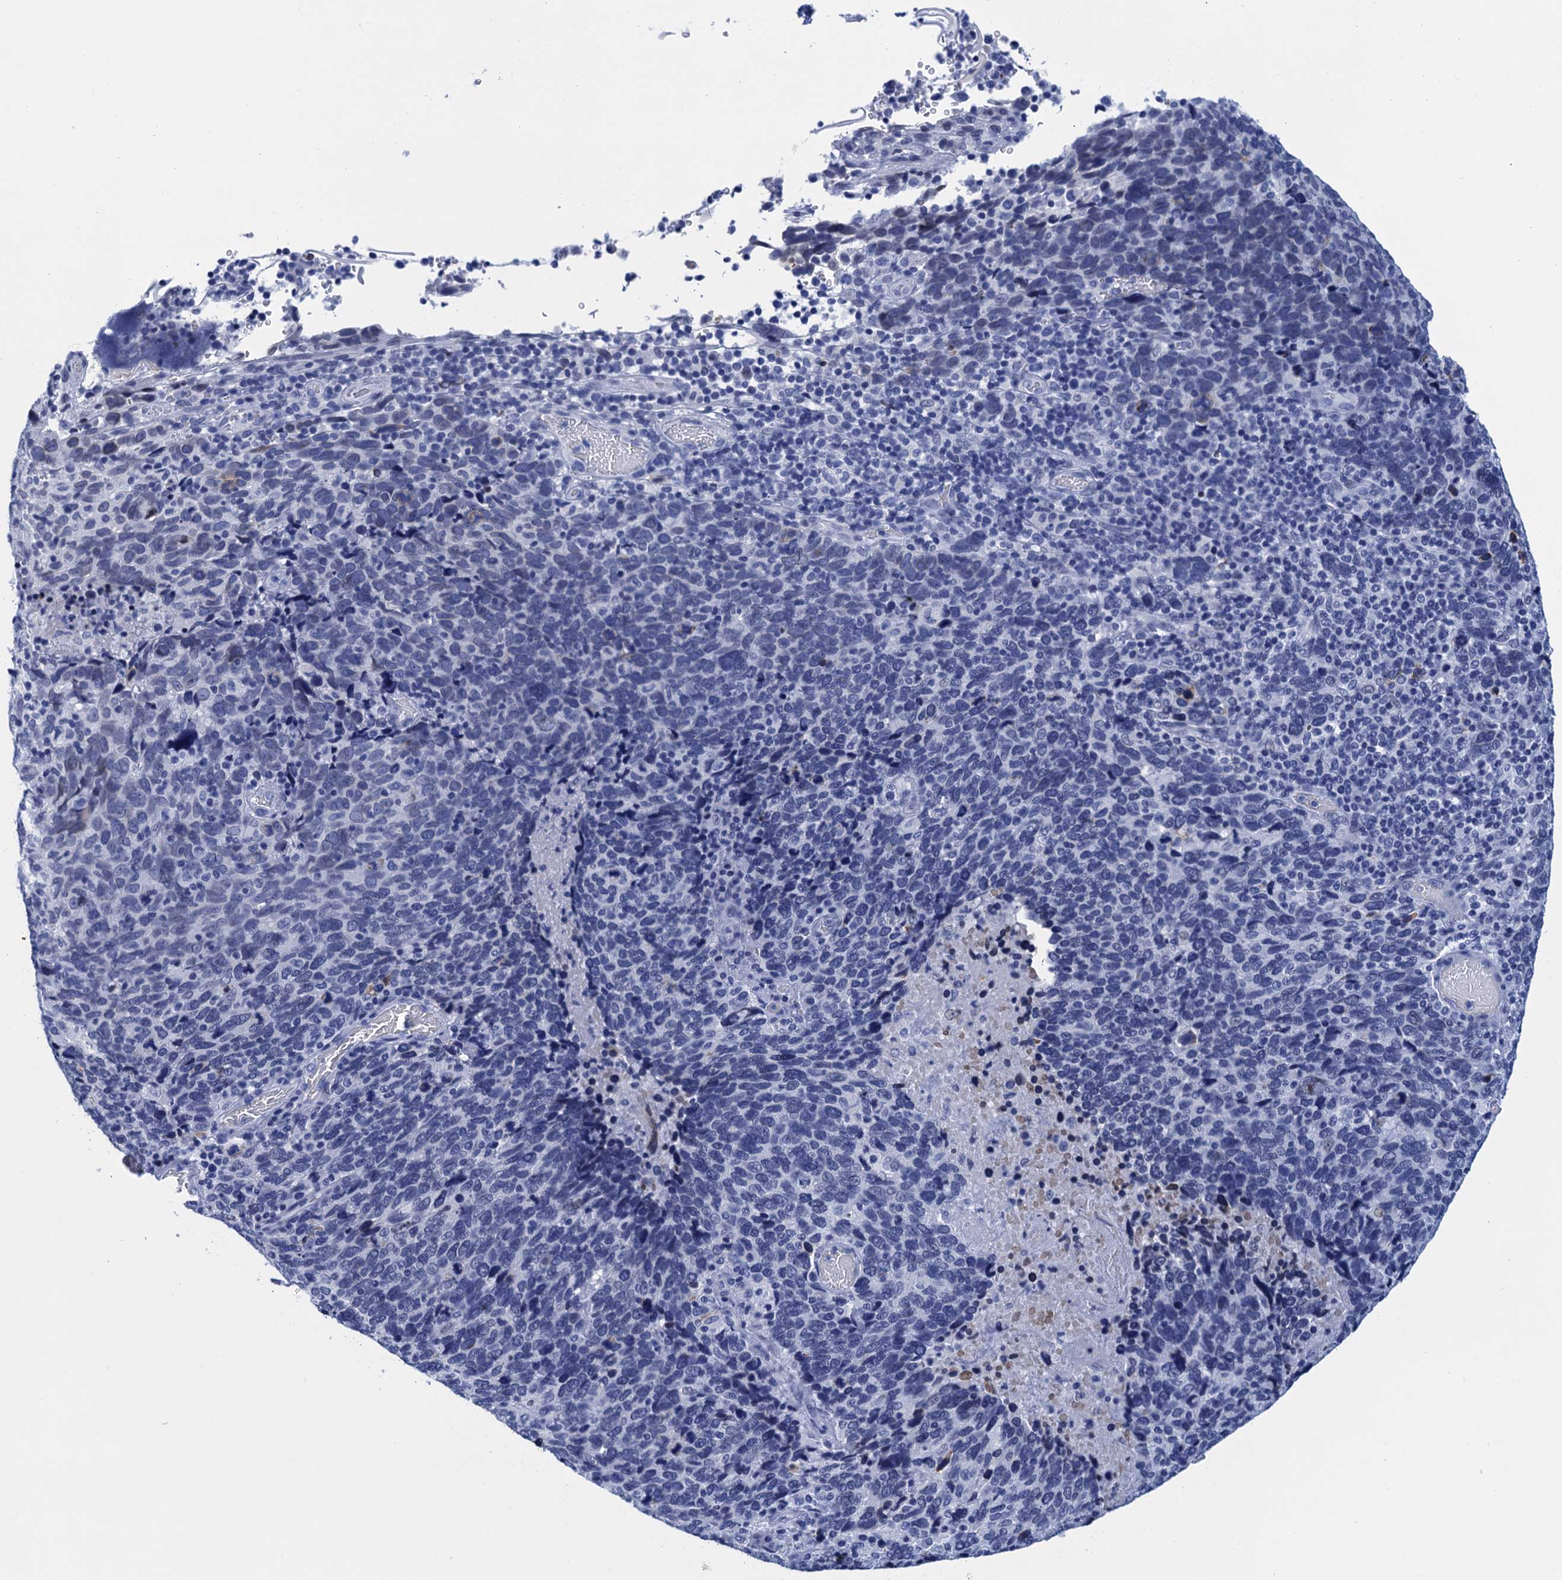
{"staining": {"intensity": "negative", "quantity": "none", "location": "none"}, "tissue": "cervical cancer", "cell_type": "Tumor cells", "image_type": "cancer", "snomed": [{"axis": "morphology", "description": "Squamous cell carcinoma, NOS"}, {"axis": "topography", "description": "Cervix"}], "caption": "The photomicrograph shows no significant positivity in tumor cells of cervical cancer. (DAB (3,3'-diaminobenzidine) IHC, high magnification).", "gene": "METTL25", "patient": {"sex": "female", "age": 41}}